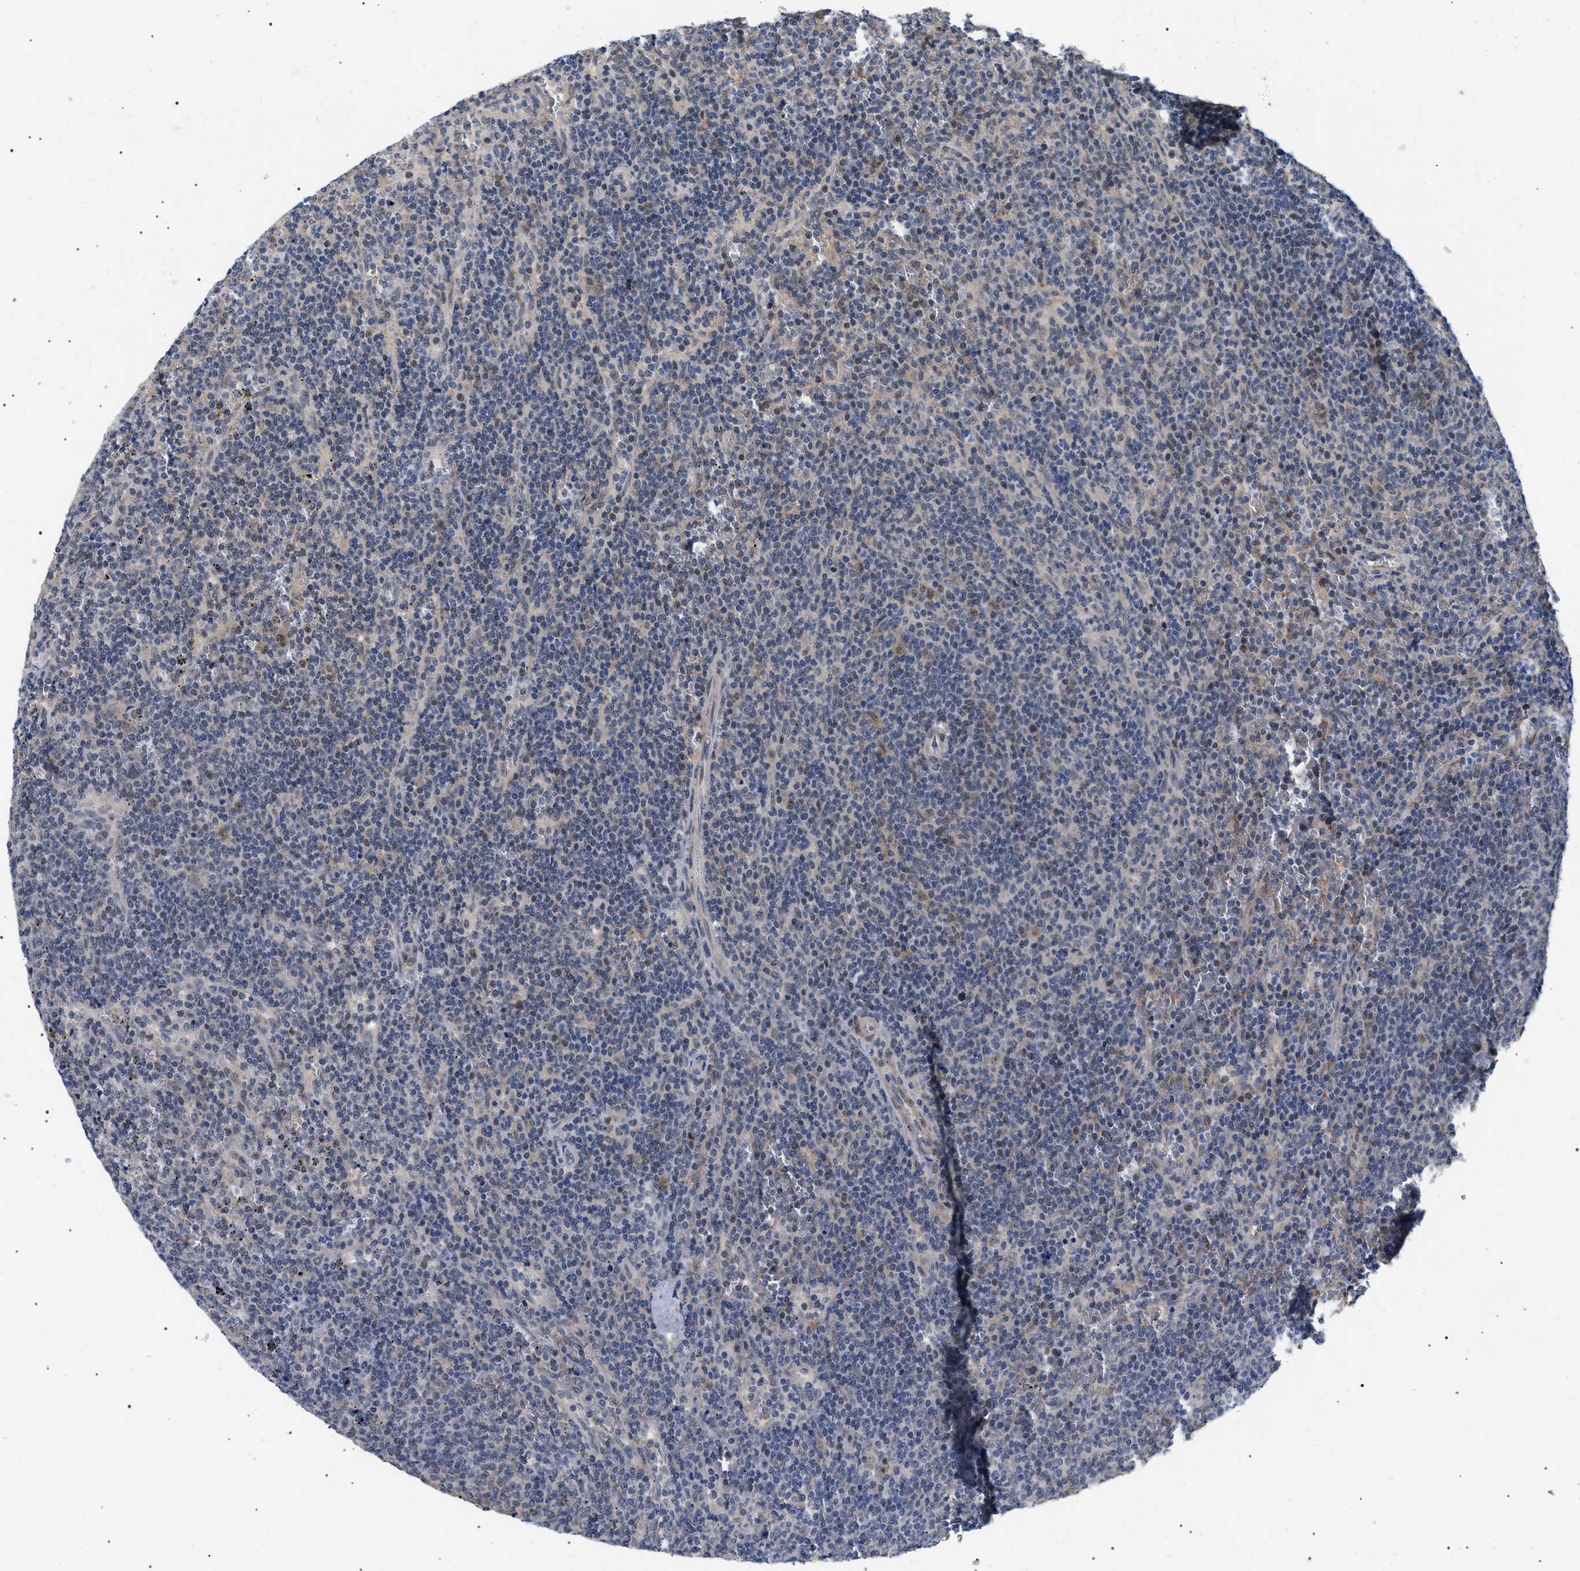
{"staining": {"intensity": "weak", "quantity": "<25%", "location": "cytoplasmic/membranous,nuclear"}, "tissue": "lymphoma", "cell_type": "Tumor cells", "image_type": "cancer", "snomed": [{"axis": "morphology", "description": "Malignant lymphoma, non-Hodgkin's type, Low grade"}, {"axis": "topography", "description": "Spleen"}], "caption": "Immunohistochemical staining of human lymphoma displays no significant staining in tumor cells. (Brightfield microscopy of DAB IHC at high magnification).", "gene": "GARRE1", "patient": {"sex": "female", "age": 50}}